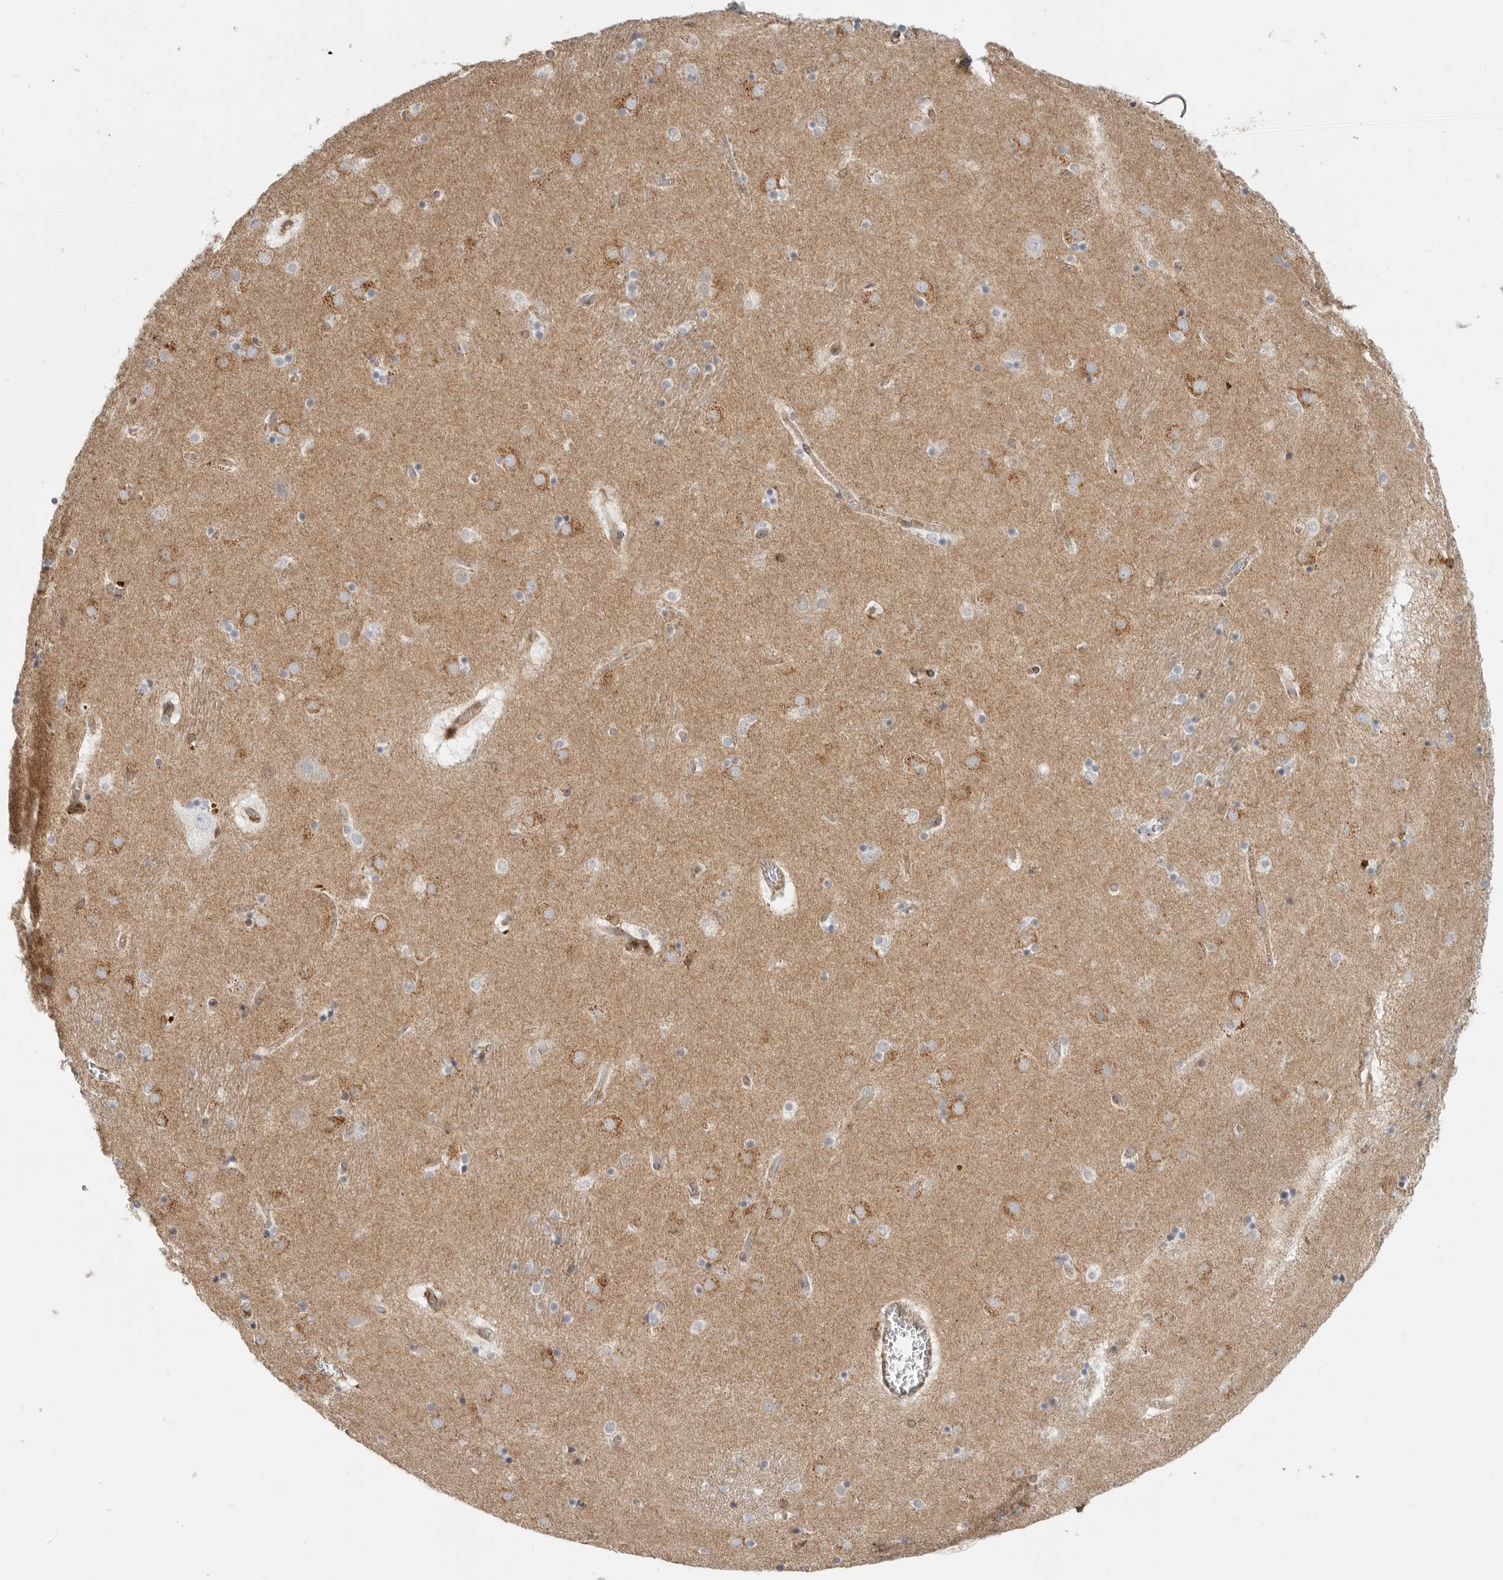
{"staining": {"intensity": "negative", "quantity": "none", "location": "none"}, "tissue": "caudate", "cell_type": "Glial cells", "image_type": "normal", "snomed": [{"axis": "morphology", "description": "Normal tissue, NOS"}, {"axis": "topography", "description": "Lateral ventricle wall"}], "caption": "Immunohistochemical staining of unremarkable caudate reveals no significant positivity in glial cells. (DAB (3,3'-diaminobenzidine) immunohistochemistry with hematoxylin counter stain).", "gene": "ANXA11", "patient": {"sex": "male", "age": 70}}